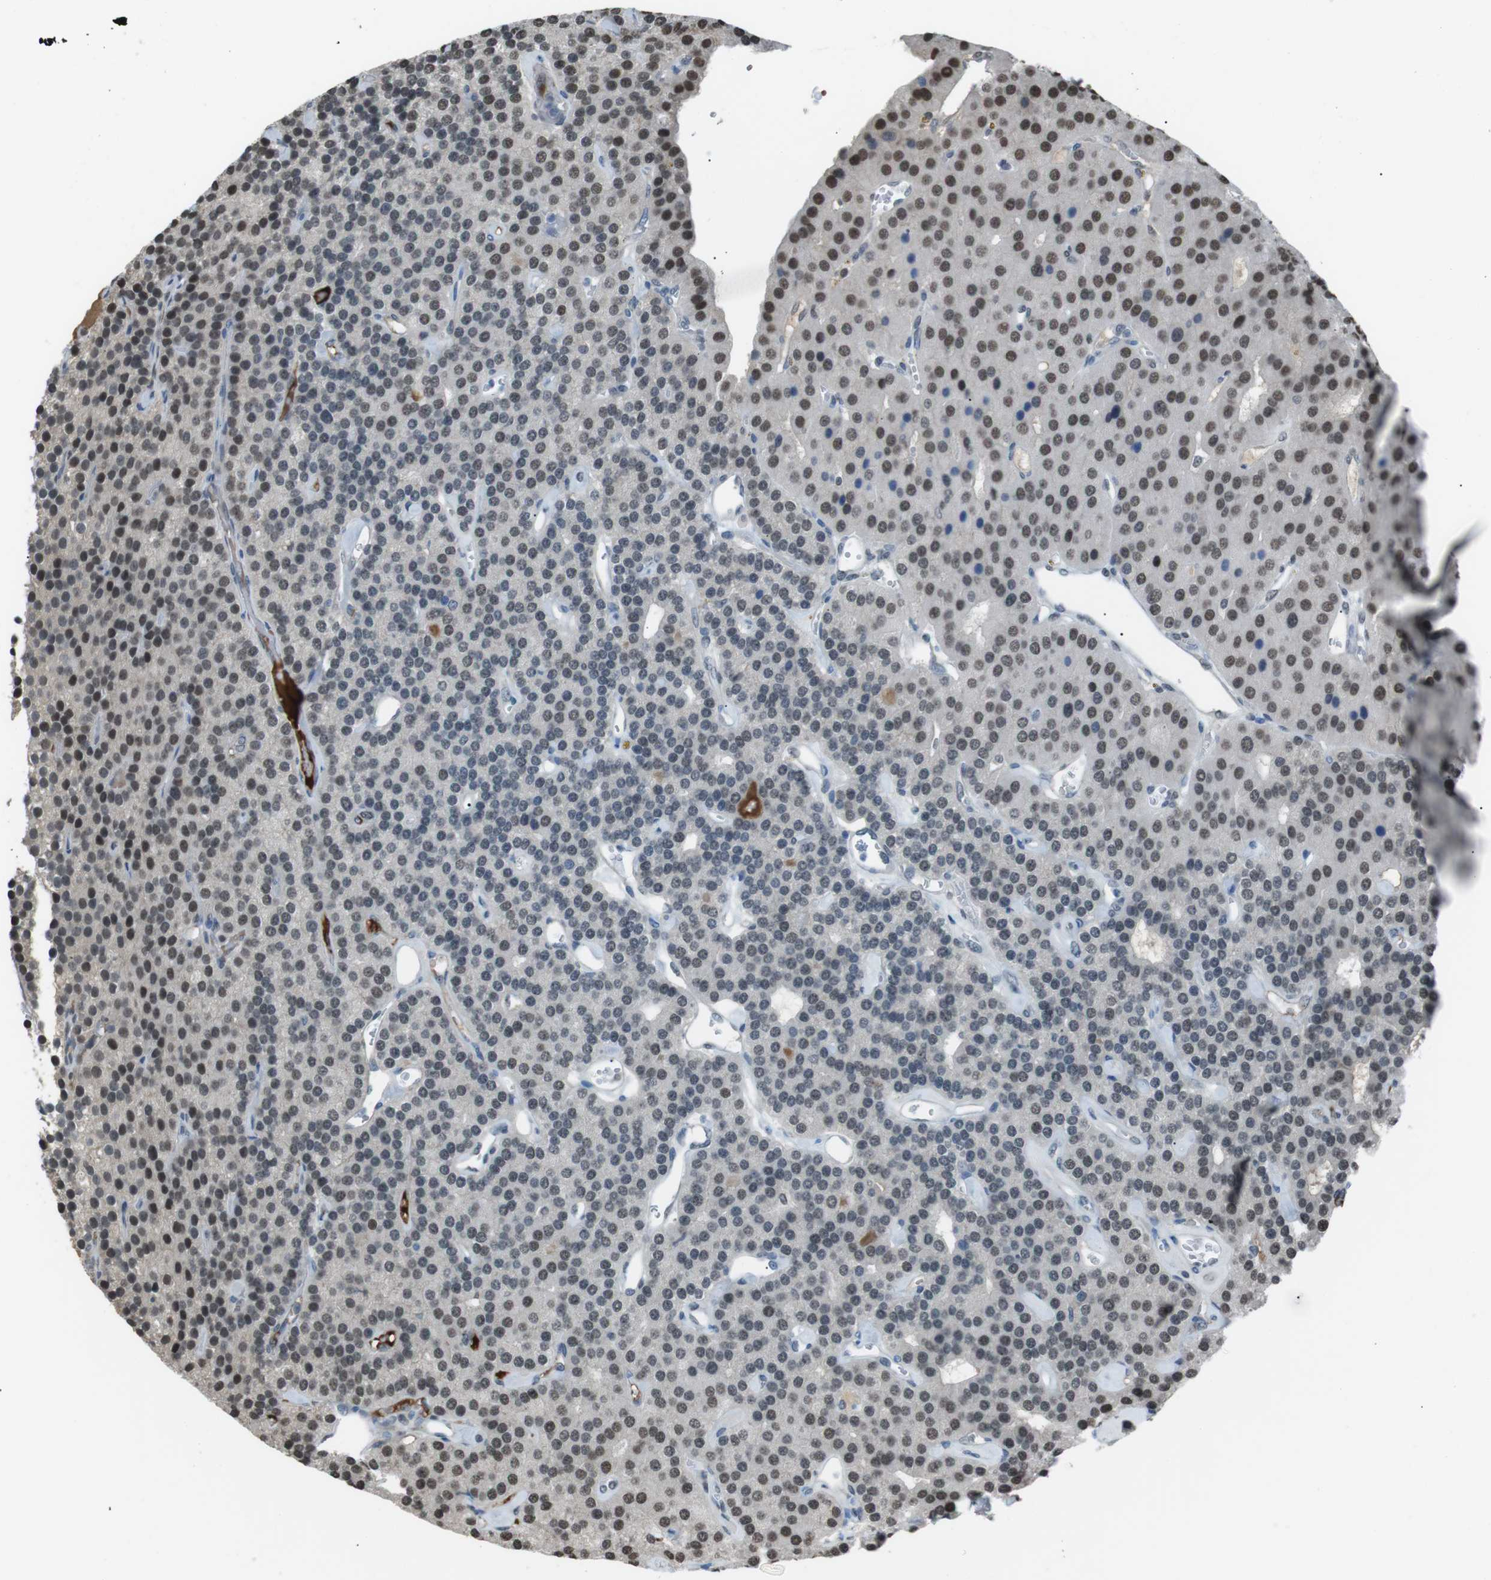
{"staining": {"intensity": "moderate", "quantity": "25%-75%", "location": "nuclear"}, "tissue": "parathyroid gland", "cell_type": "Glandular cells", "image_type": "normal", "snomed": [{"axis": "morphology", "description": "Normal tissue, NOS"}, {"axis": "morphology", "description": "Adenoma, NOS"}, {"axis": "topography", "description": "Parathyroid gland"}], "caption": "Protein staining by IHC demonstrates moderate nuclear expression in approximately 25%-75% of glandular cells in normal parathyroid gland.", "gene": "SRPK2", "patient": {"sex": "female", "age": 86}}